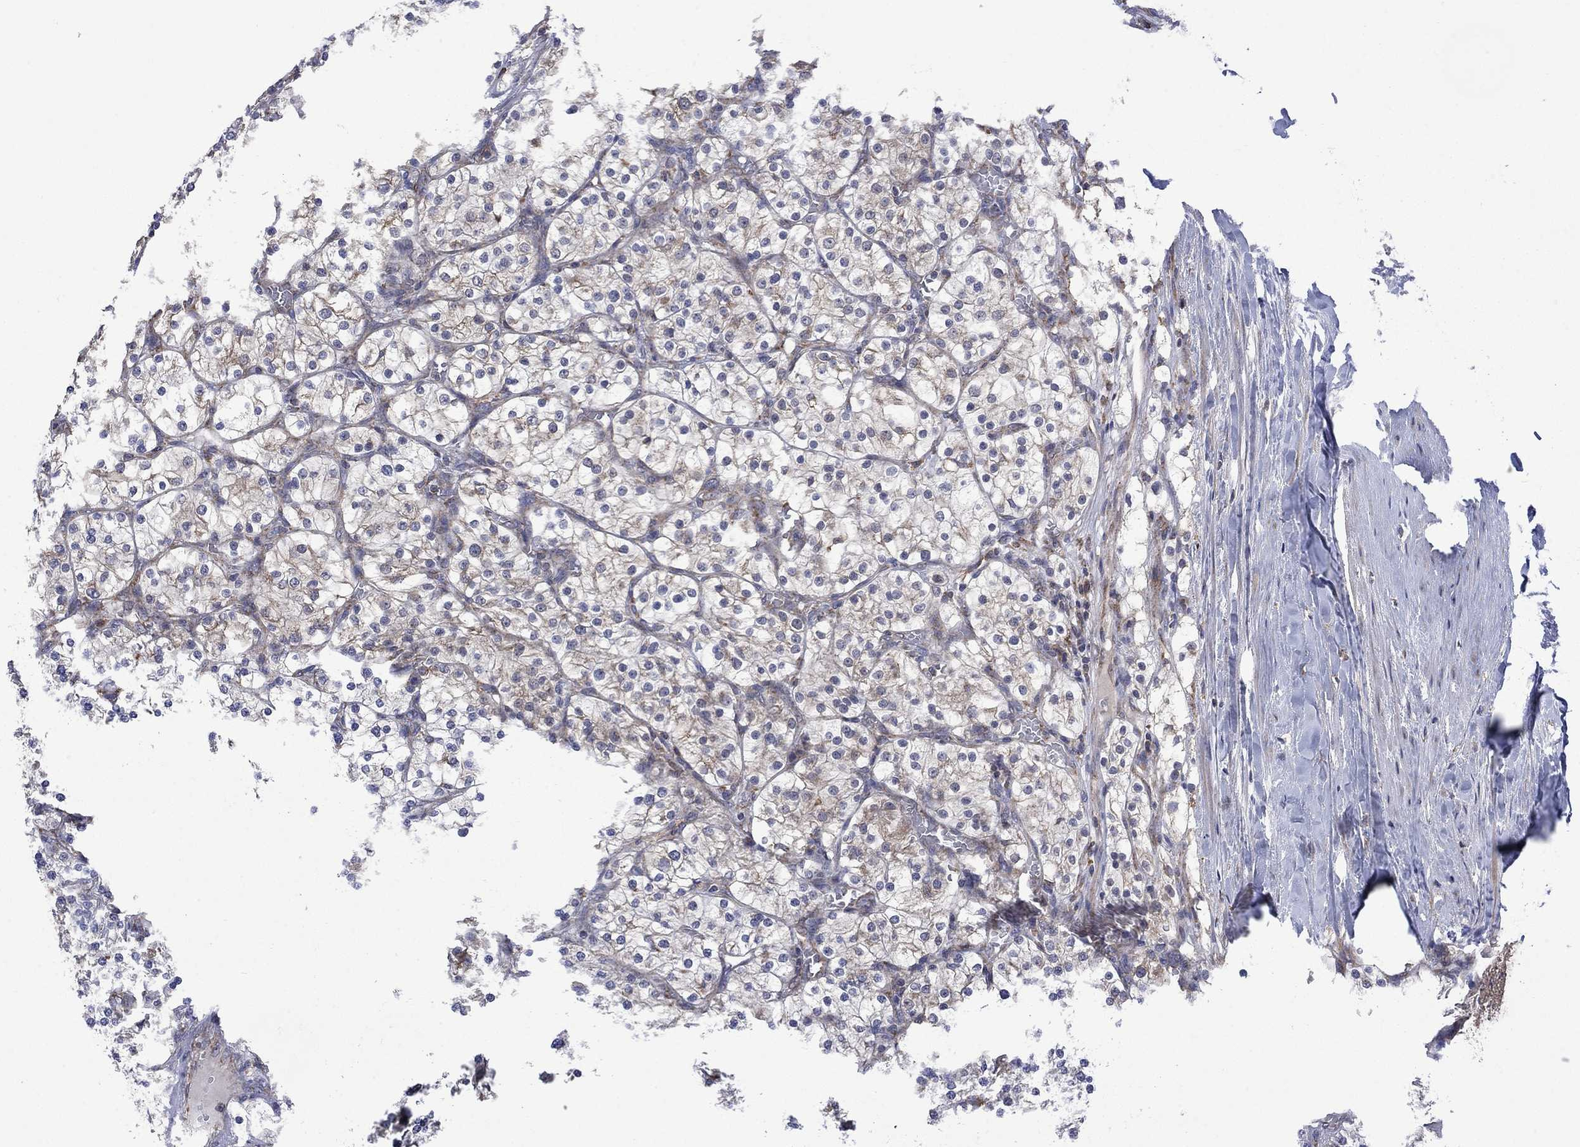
{"staining": {"intensity": "weak", "quantity": "25%-75%", "location": "cytoplasmic/membranous"}, "tissue": "renal cancer", "cell_type": "Tumor cells", "image_type": "cancer", "snomed": [{"axis": "morphology", "description": "Adenocarcinoma, NOS"}, {"axis": "topography", "description": "Kidney"}], "caption": "Tumor cells display low levels of weak cytoplasmic/membranous expression in approximately 25%-75% of cells in human renal cancer (adenocarcinoma).", "gene": "FURIN", "patient": {"sex": "male", "age": 80}}